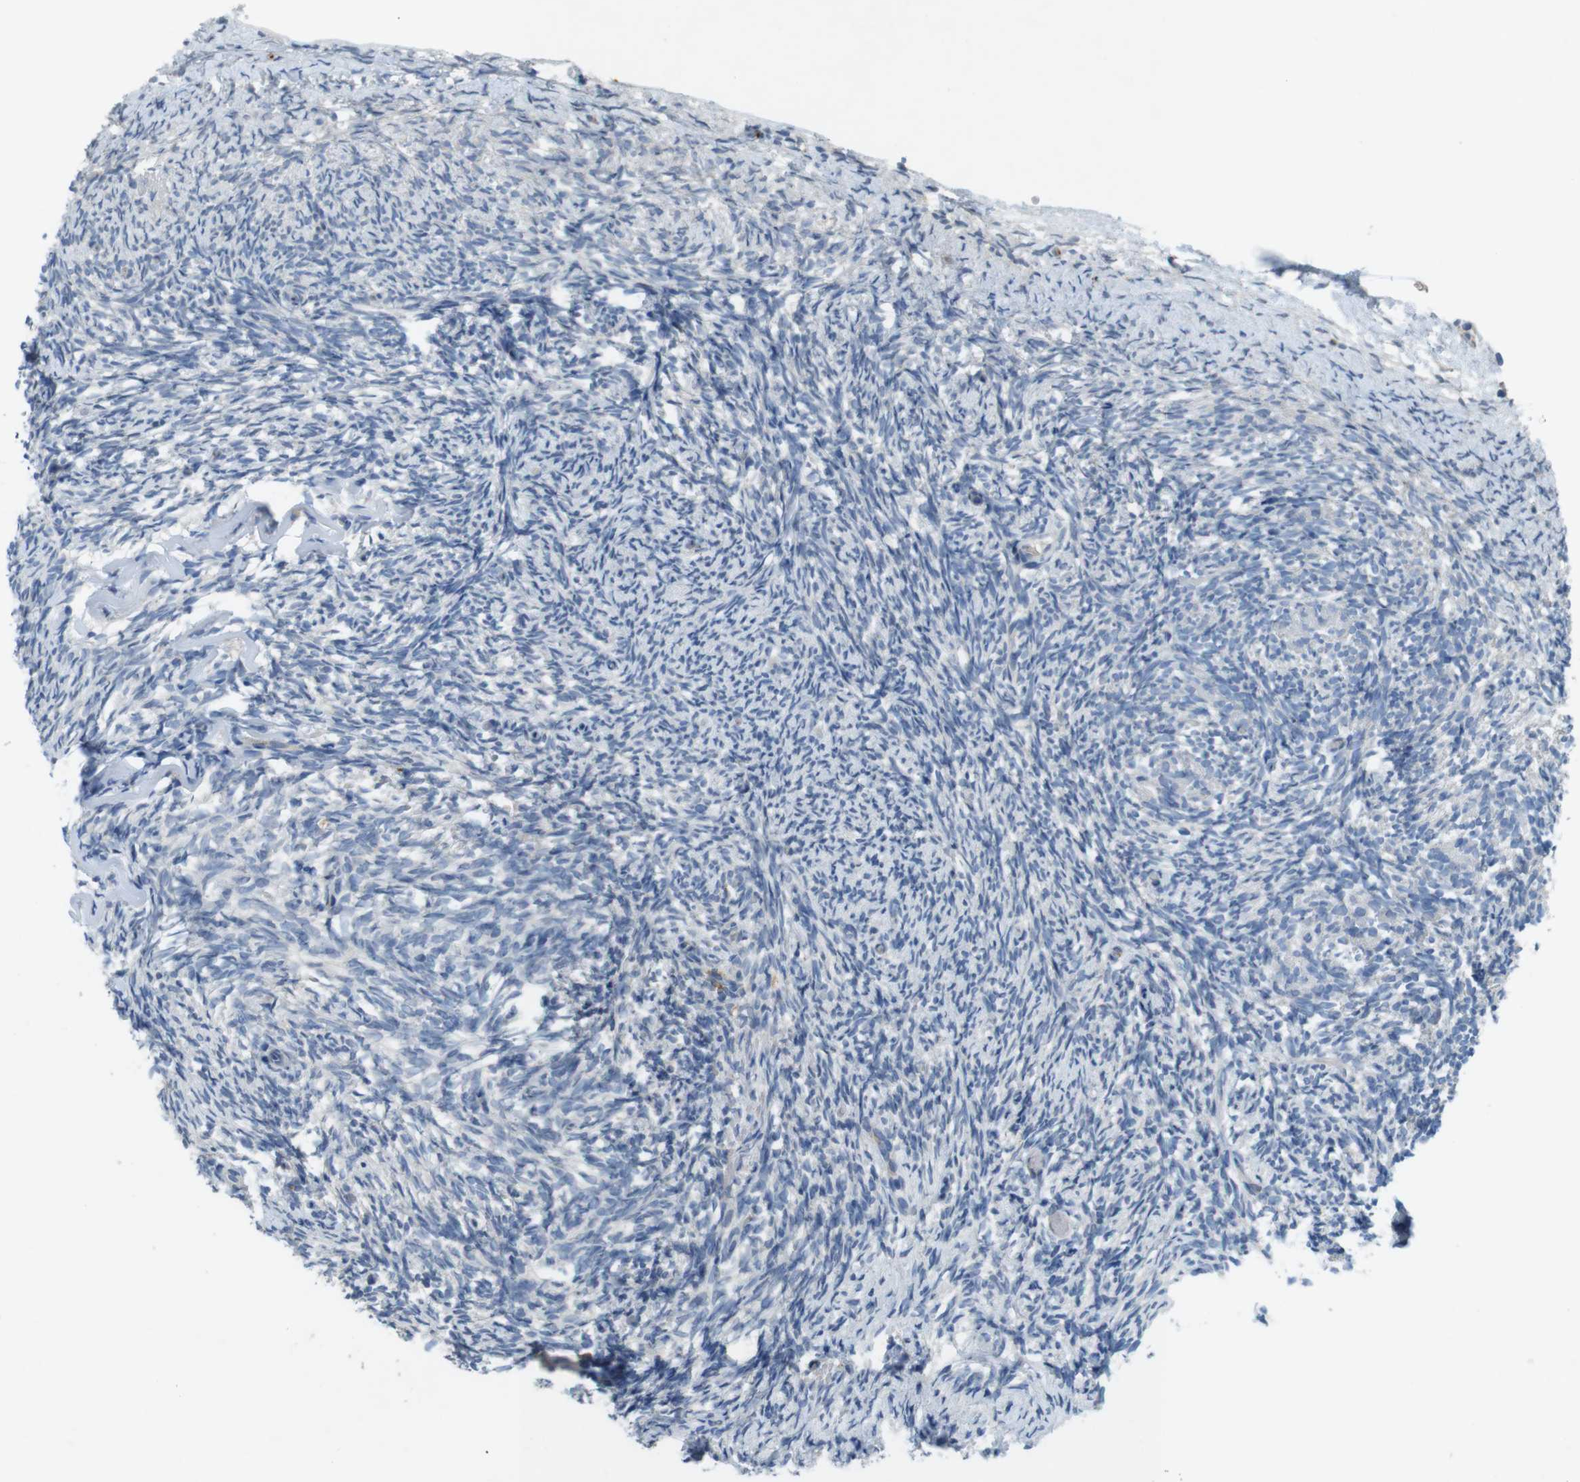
{"staining": {"intensity": "negative", "quantity": "none", "location": "none"}, "tissue": "ovary", "cell_type": "Follicle cells", "image_type": "normal", "snomed": [{"axis": "morphology", "description": "Normal tissue, NOS"}, {"axis": "topography", "description": "Ovary"}], "caption": "High power microscopy photomicrograph of an immunohistochemistry photomicrograph of normal ovary, revealing no significant positivity in follicle cells.", "gene": "TYW1", "patient": {"sex": "female", "age": 60}}